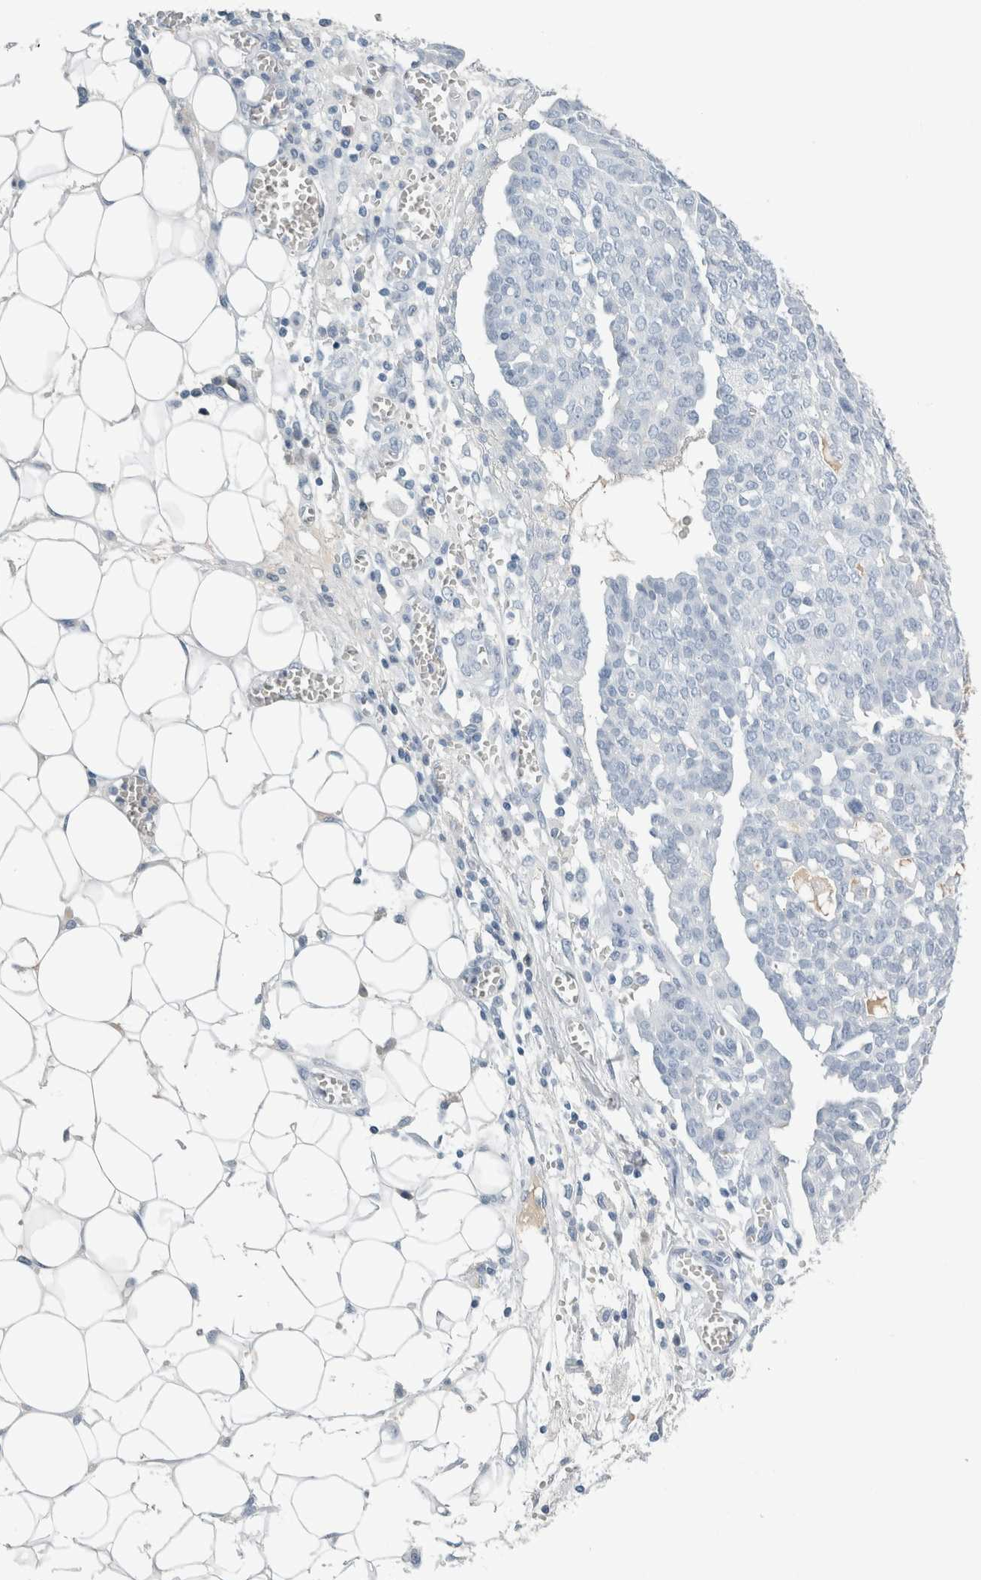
{"staining": {"intensity": "negative", "quantity": "none", "location": "none"}, "tissue": "ovarian cancer", "cell_type": "Tumor cells", "image_type": "cancer", "snomed": [{"axis": "morphology", "description": "Cystadenocarcinoma, serous, NOS"}, {"axis": "topography", "description": "Soft tissue"}, {"axis": "topography", "description": "Ovary"}], "caption": "A high-resolution micrograph shows immunohistochemistry staining of serous cystadenocarcinoma (ovarian), which shows no significant expression in tumor cells.", "gene": "TSPAN8", "patient": {"sex": "female", "age": 57}}